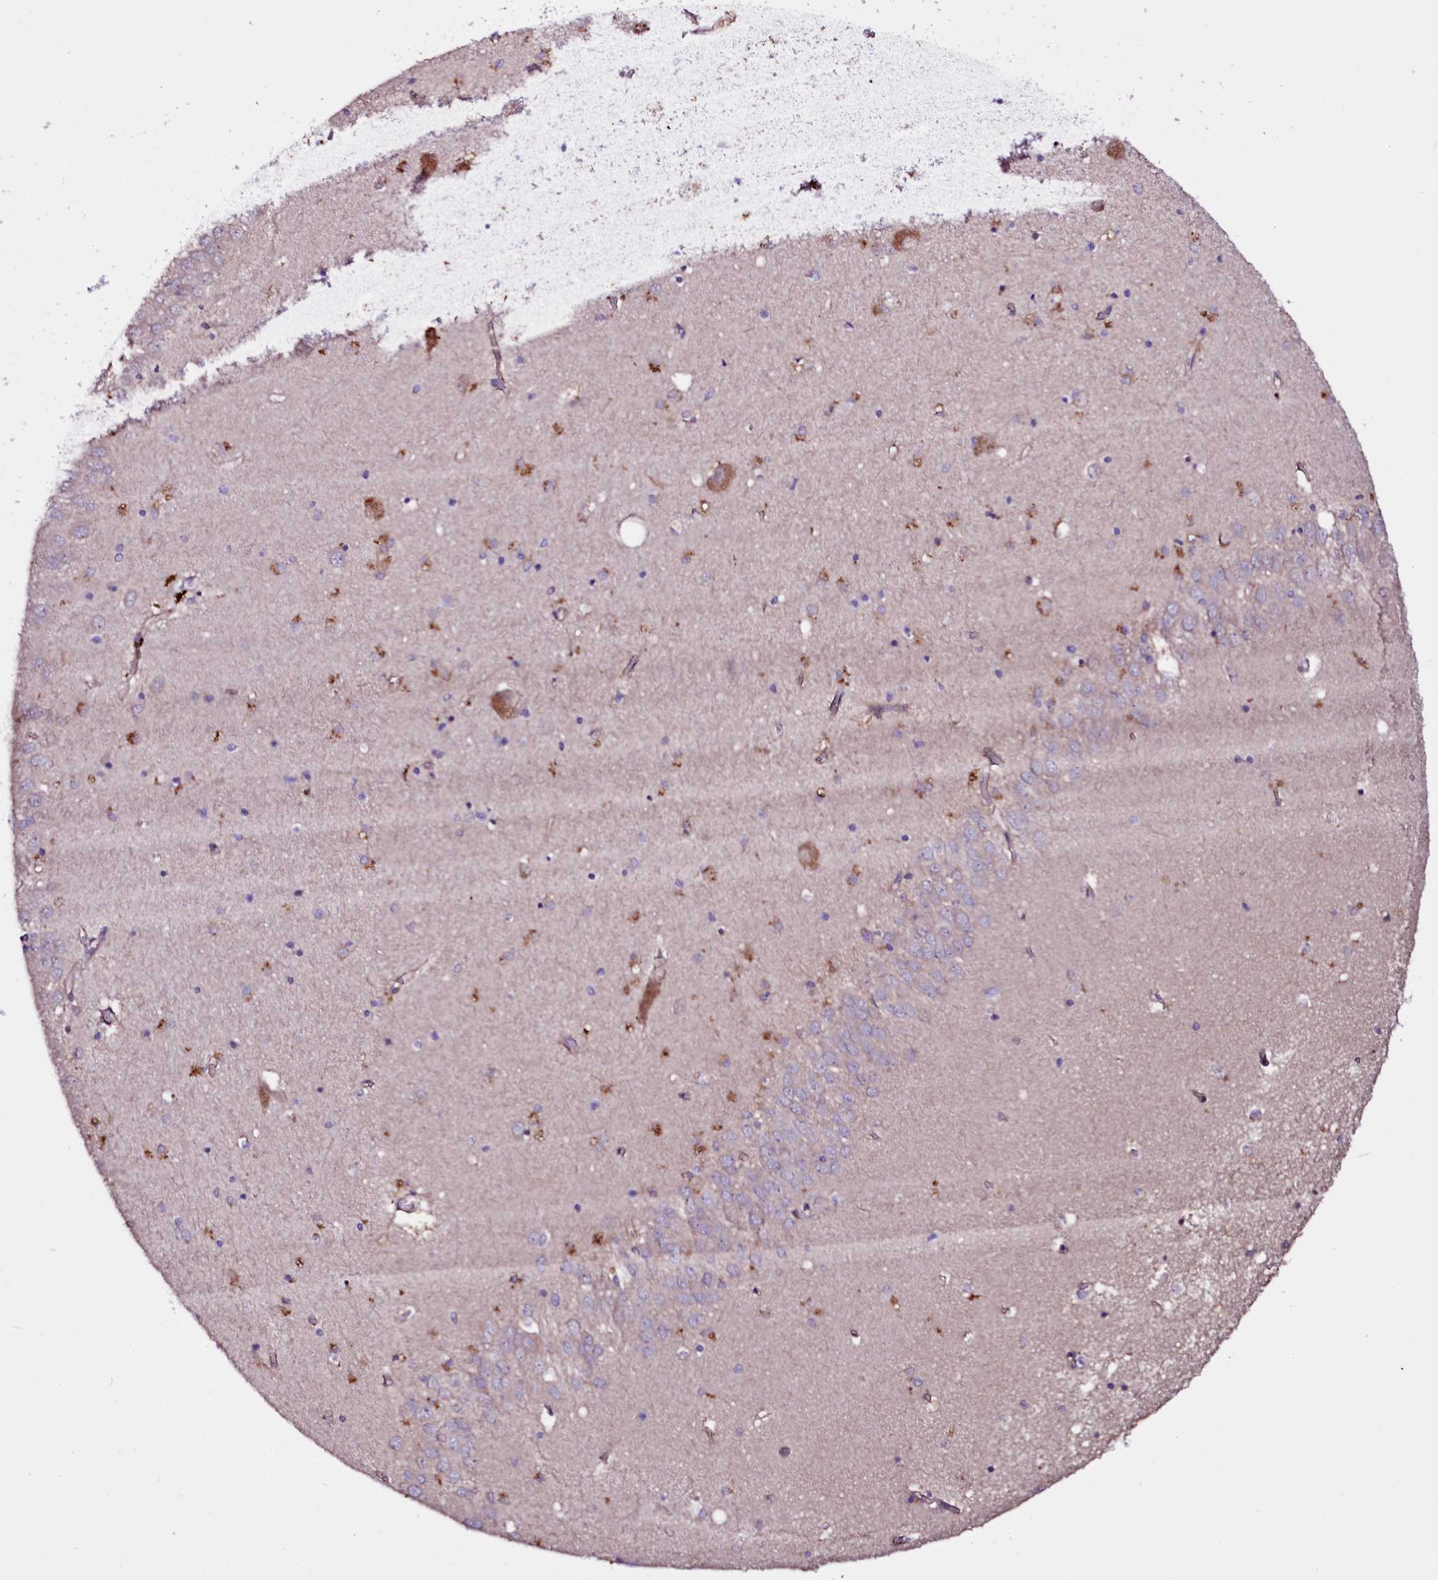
{"staining": {"intensity": "negative", "quantity": "none", "location": "none"}, "tissue": "hippocampus", "cell_type": "Glial cells", "image_type": "normal", "snomed": [{"axis": "morphology", "description": "Normal tissue, NOS"}, {"axis": "topography", "description": "Hippocampus"}], "caption": "The IHC micrograph has no significant expression in glial cells of hippocampus.", "gene": "MEX3C", "patient": {"sex": "male", "age": 70}}